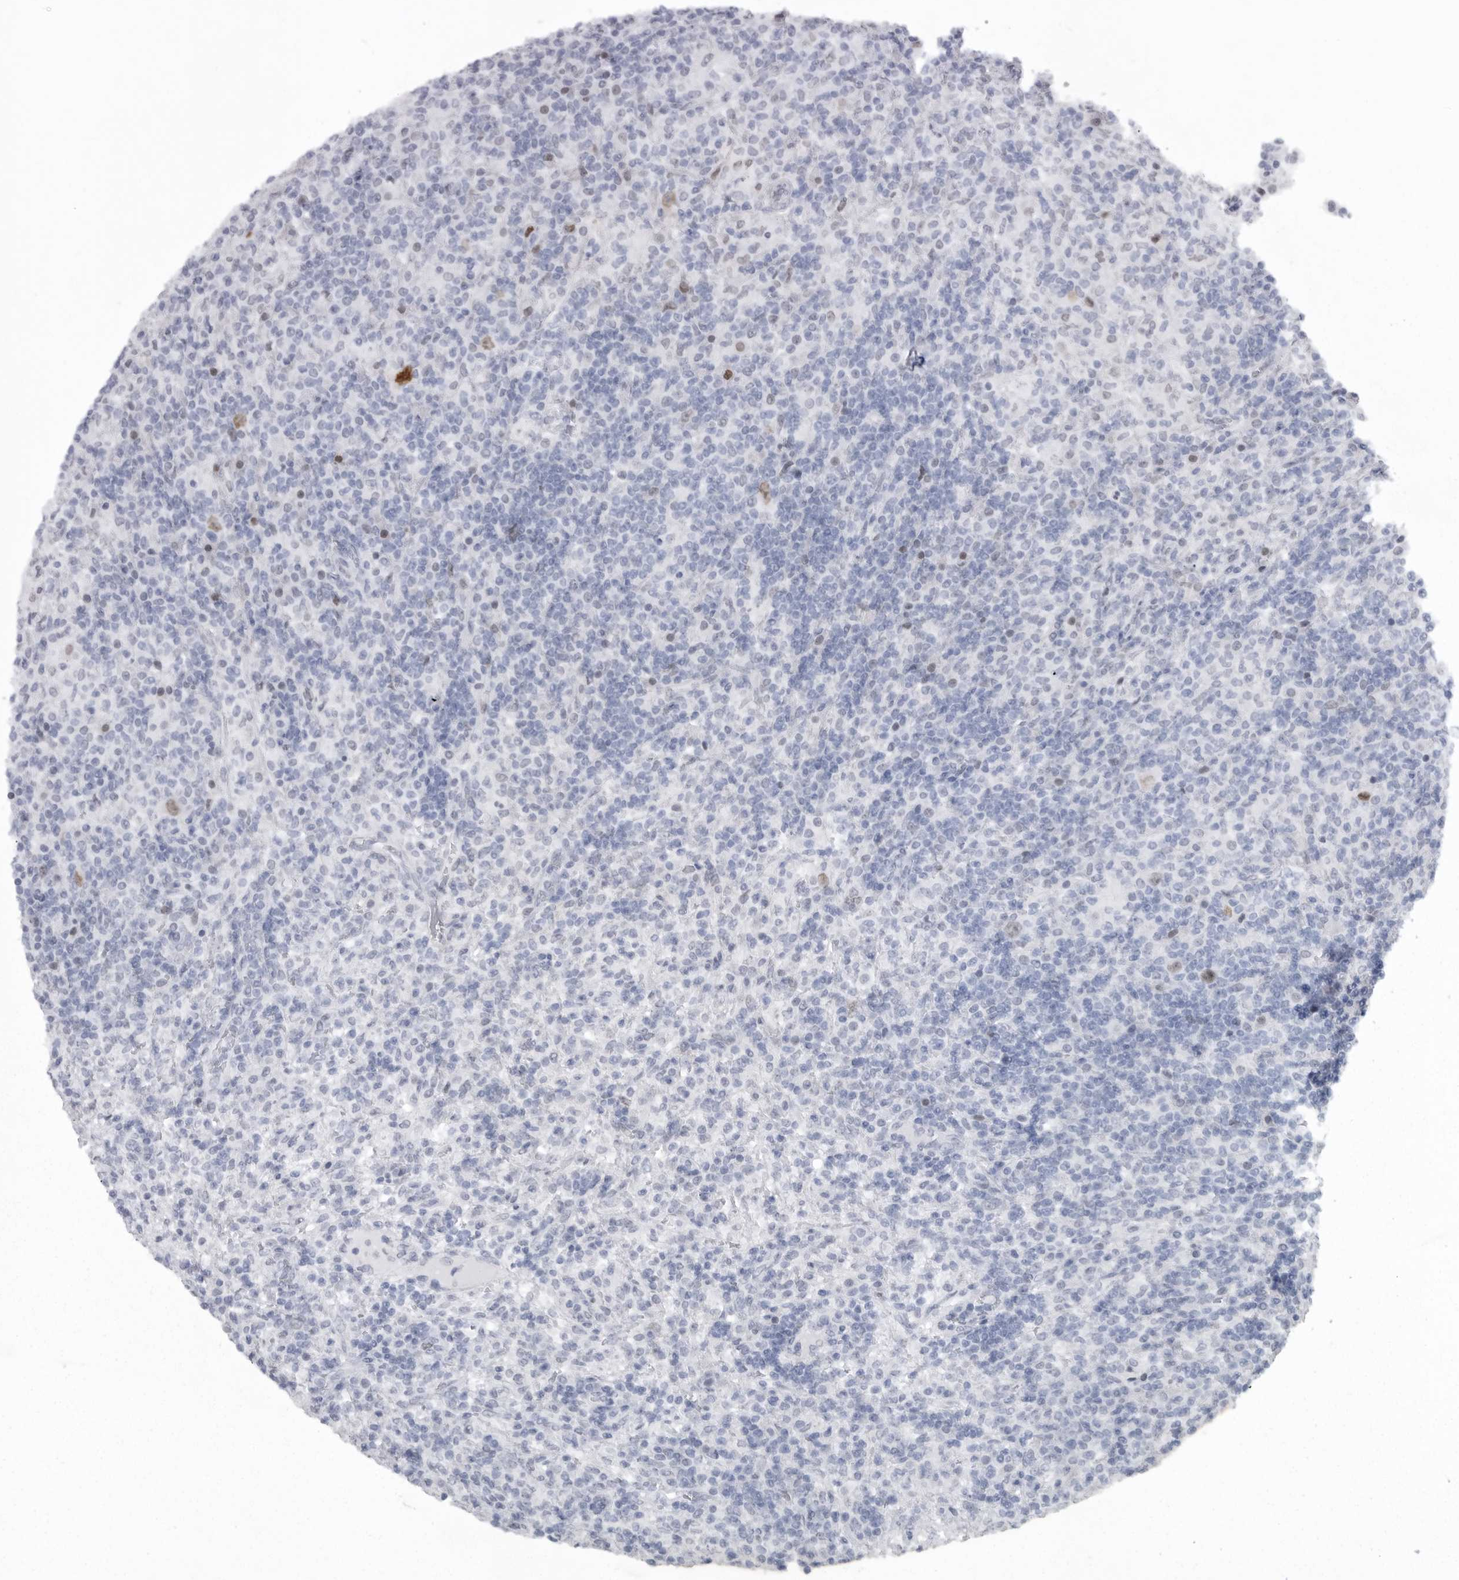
{"staining": {"intensity": "moderate", "quantity": "25%-75%", "location": "nuclear"}, "tissue": "lymphoma", "cell_type": "Tumor cells", "image_type": "cancer", "snomed": [{"axis": "morphology", "description": "Hodgkin's disease, NOS"}, {"axis": "topography", "description": "Lymph node"}], "caption": "Protein expression analysis of Hodgkin's disease exhibits moderate nuclear staining in about 25%-75% of tumor cells. The protein of interest is stained brown, and the nuclei are stained in blue (DAB (3,3'-diaminobenzidine) IHC with brightfield microscopy, high magnification).", "gene": "HMGN3", "patient": {"sex": "male", "age": 70}}